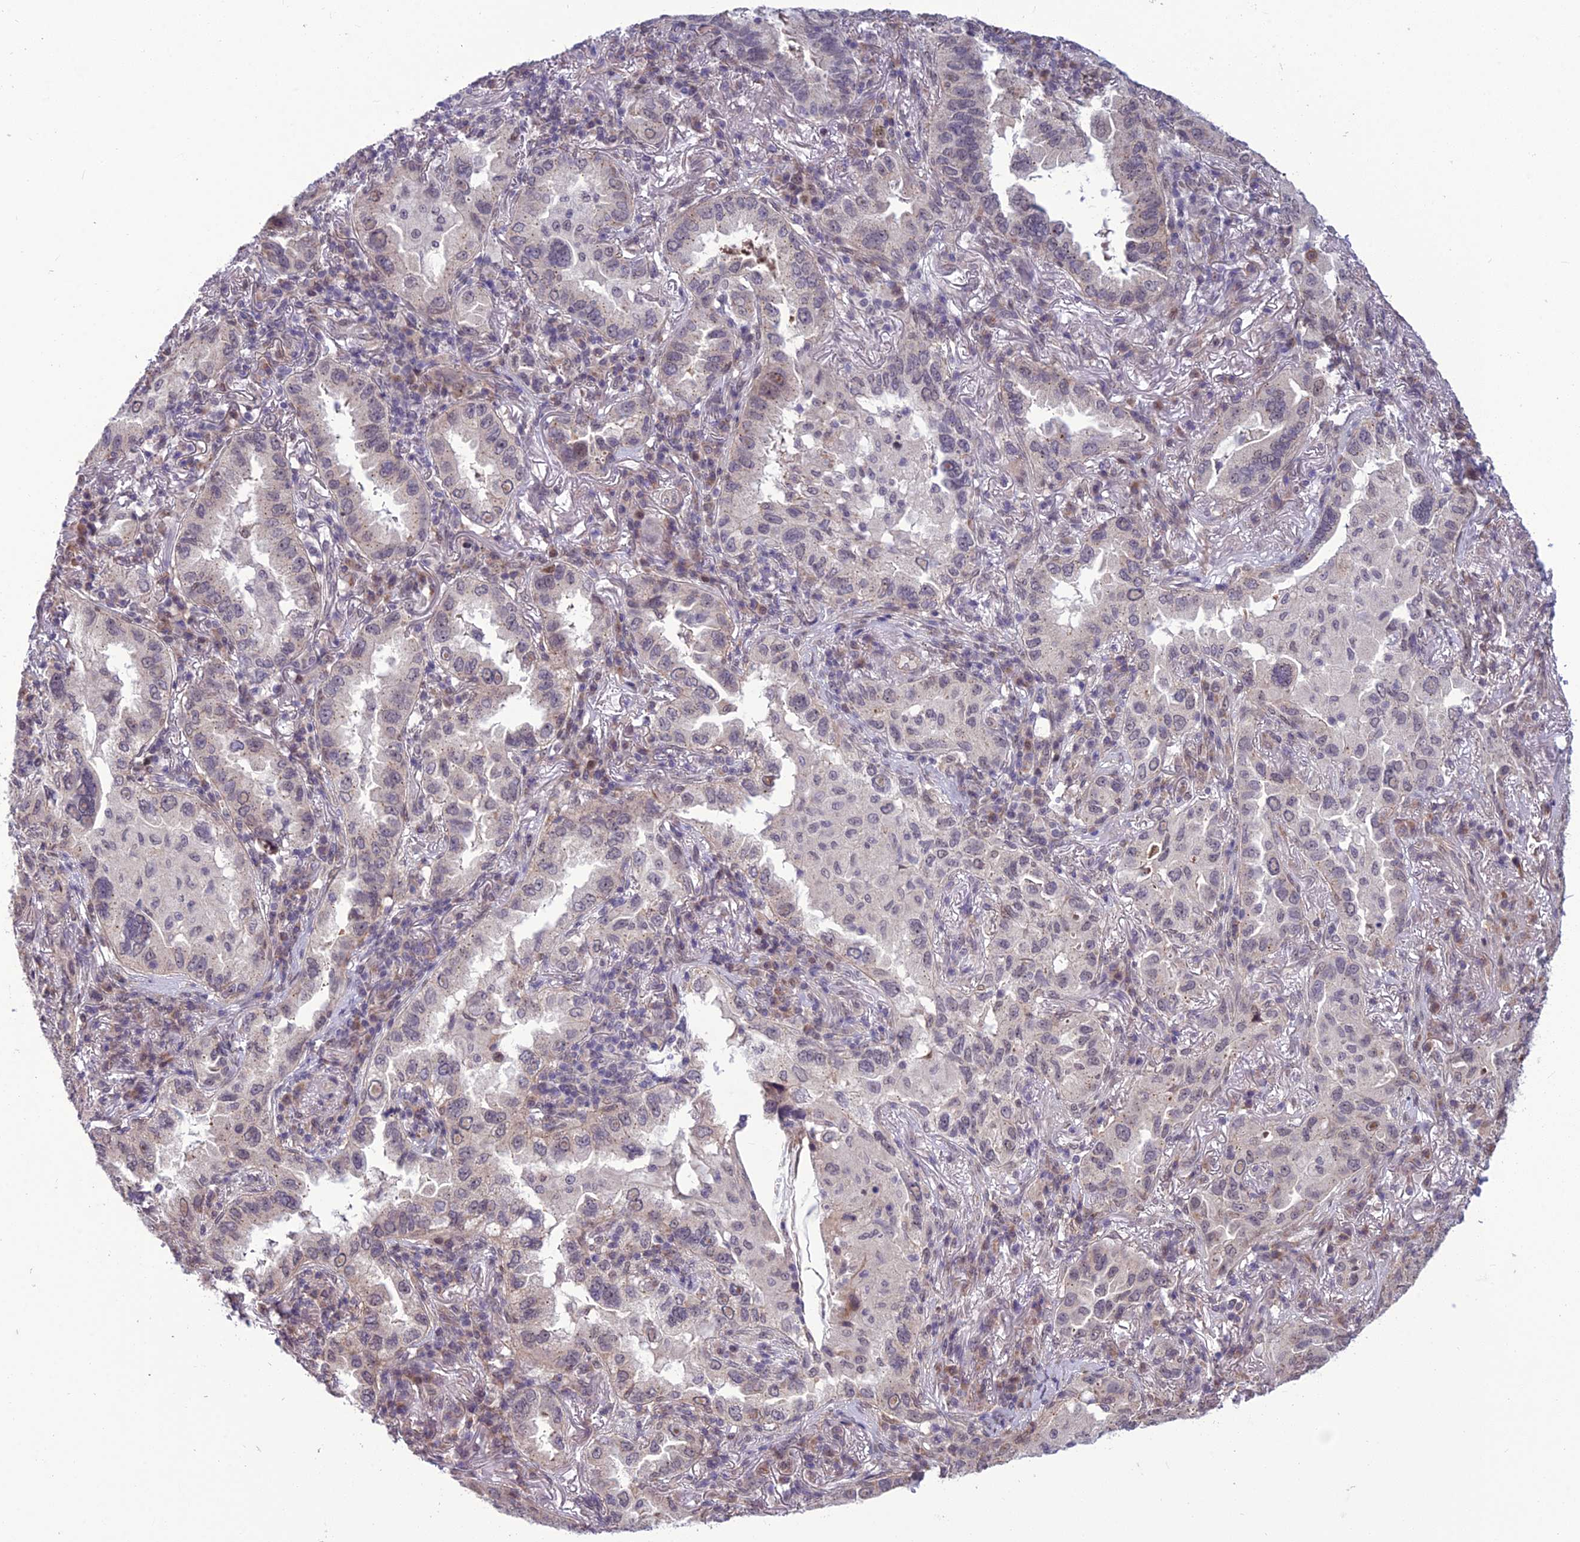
{"staining": {"intensity": "negative", "quantity": "none", "location": "none"}, "tissue": "lung cancer", "cell_type": "Tumor cells", "image_type": "cancer", "snomed": [{"axis": "morphology", "description": "Adenocarcinoma, NOS"}, {"axis": "topography", "description": "Lung"}], "caption": "Tumor cells are negative for brown protein staining in lung cancer.", "gene": "FBRS", "patient": {"sex": "female", "age": 69}}